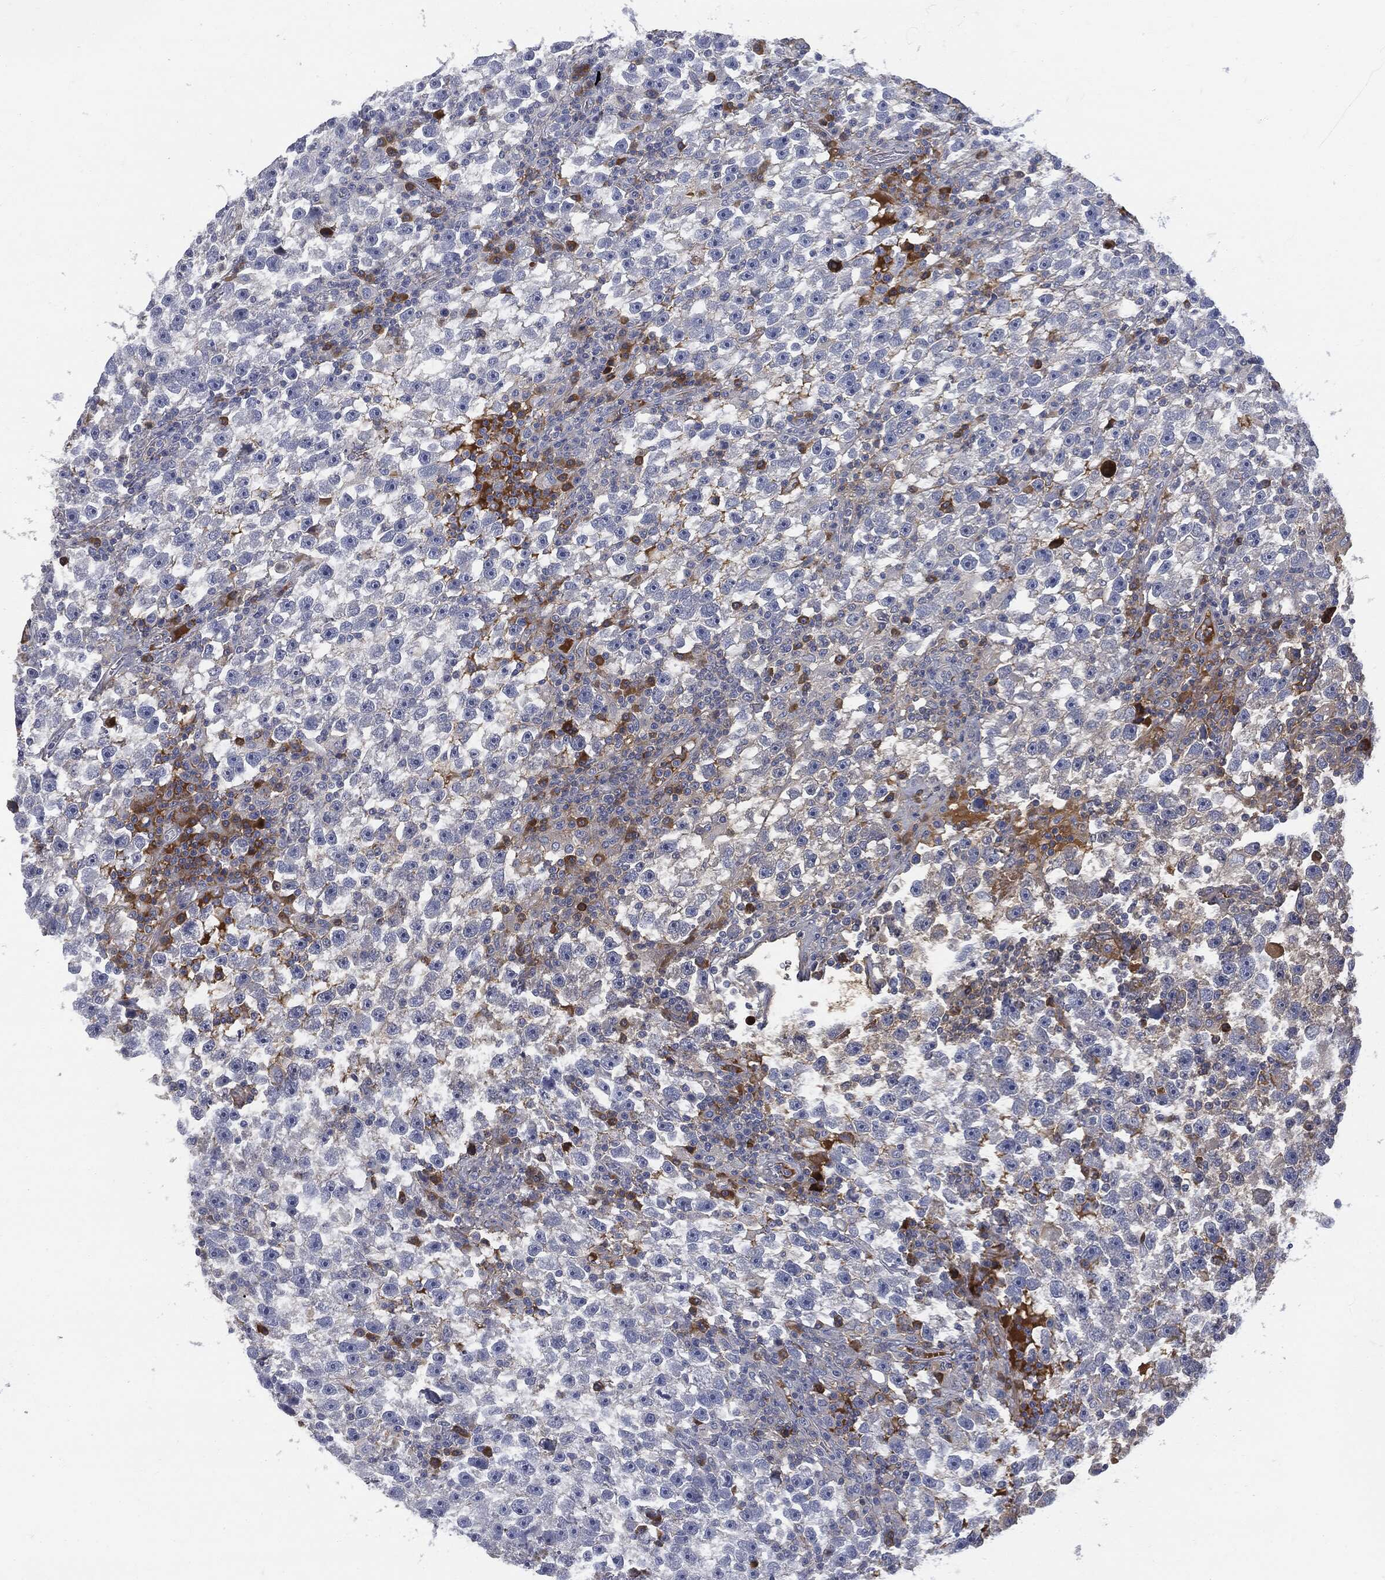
{"staining": {"intensity": "moderate", "quantity": "25%-75%", "location": "cytoplasmic/membranous"}, "tissue": "testis cancer", "cell_type": "Tumor cells", "image_type": "cancer", "snomed": [{"axis": "morphology", "description": "Seminoma, NOS"}, {"axis": "topography", "description": "Testis"}], "caption": "Moderate cytoplasmic/membranous staining is identified in about 25%-75% of tumor cells in seminoma (testis).", "gene": "BTK", "patient": {"sex": "male", "age": 47}}